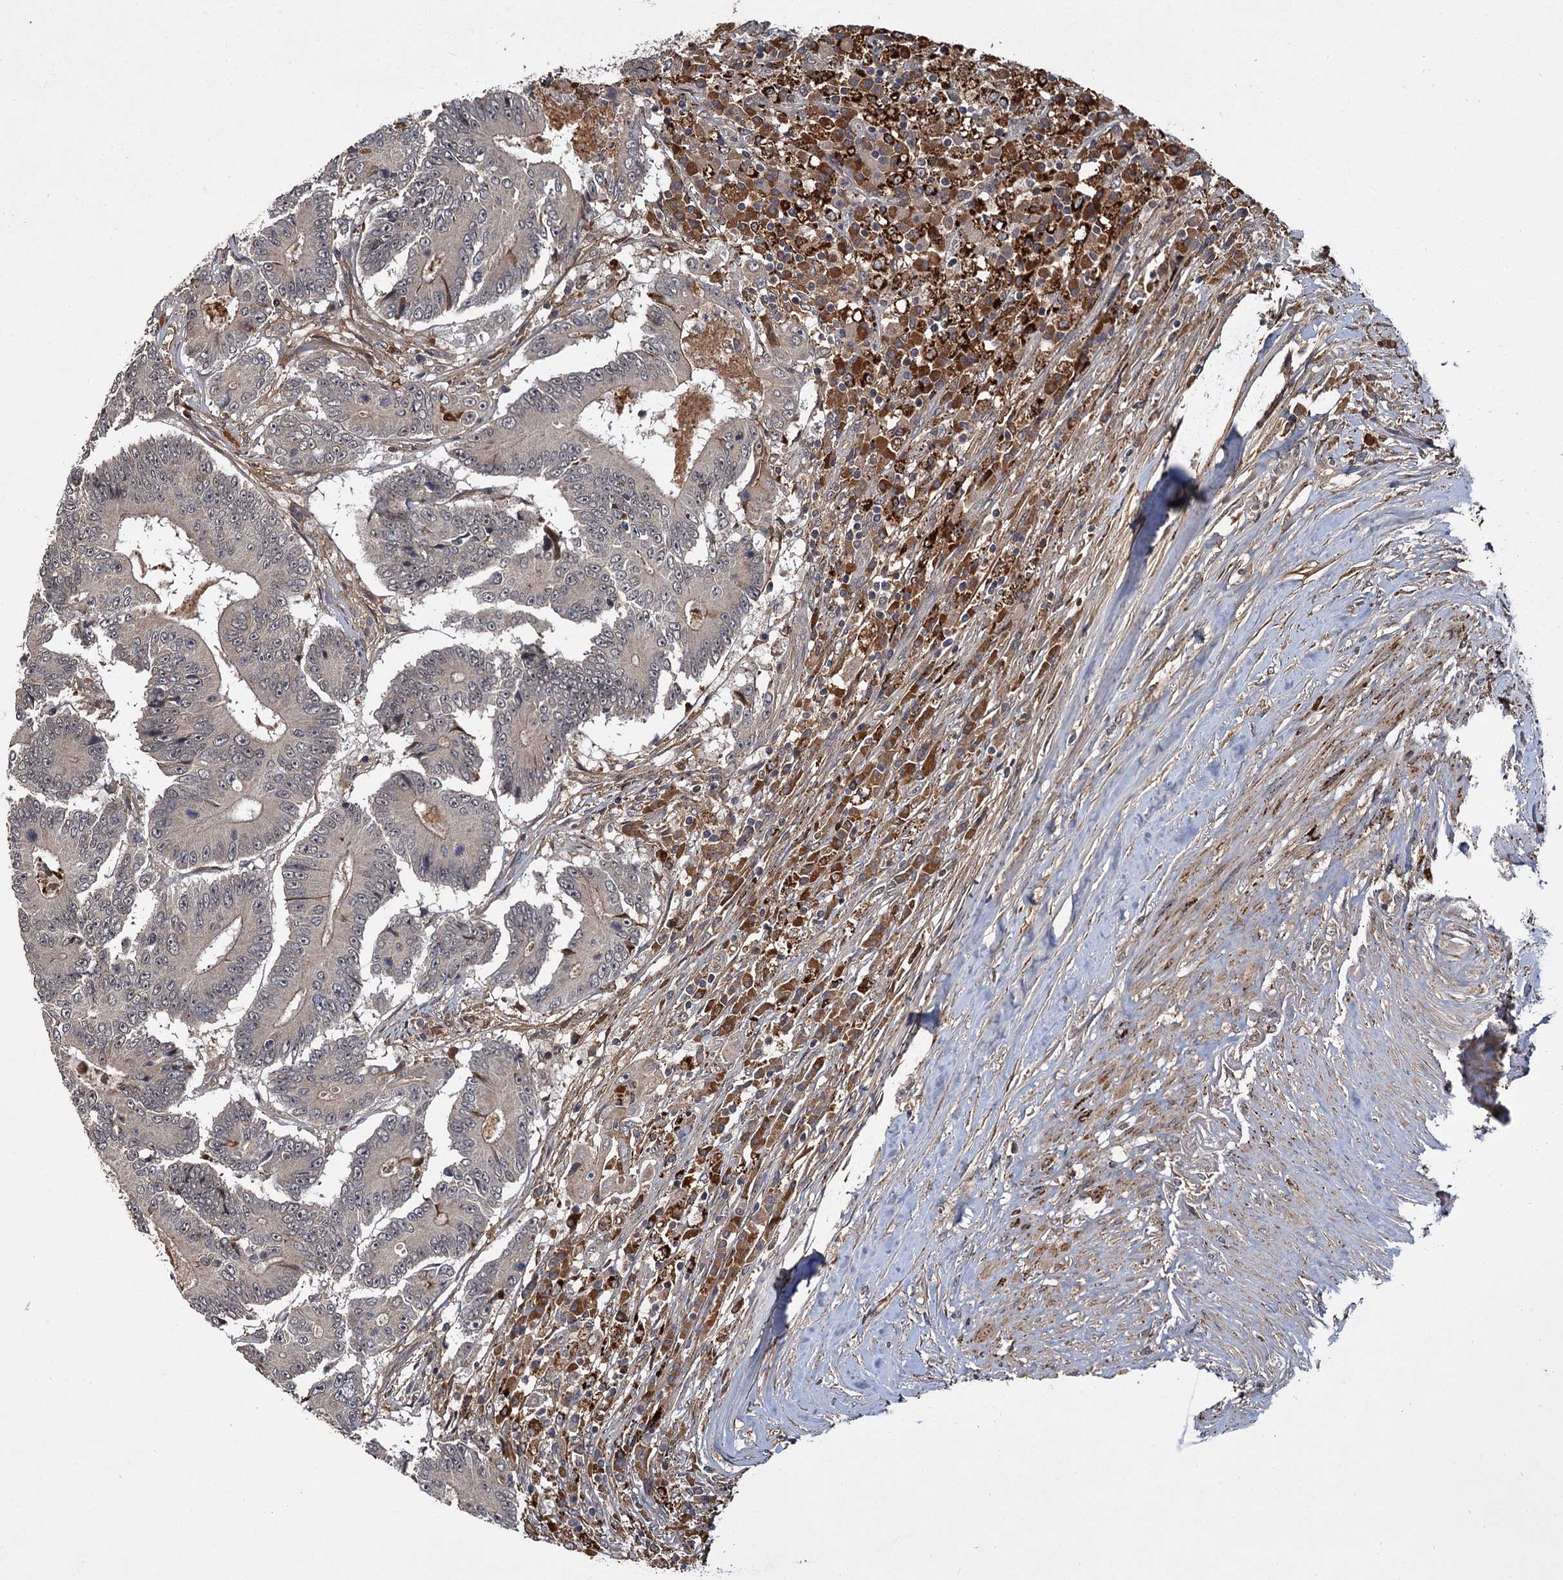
{"staining": {"intensity": "weak", "quantity": "<25%", "location": "cytoplasmic/membranous"}, "tissue": "colorectal cancer", "cell_type": "Tumor cells", "image_type": "cancer", "snomed": [{"axis": "morphology", "description": "Adenocarcinoma, NOS"}, {"axis": "topography", "description": "Colon"}], "caption": "Tumor cells are negative for brown protein staining in colorectal cancer.", "gene": "MBD6", "patient": {"sex": "male", "age": 83}}